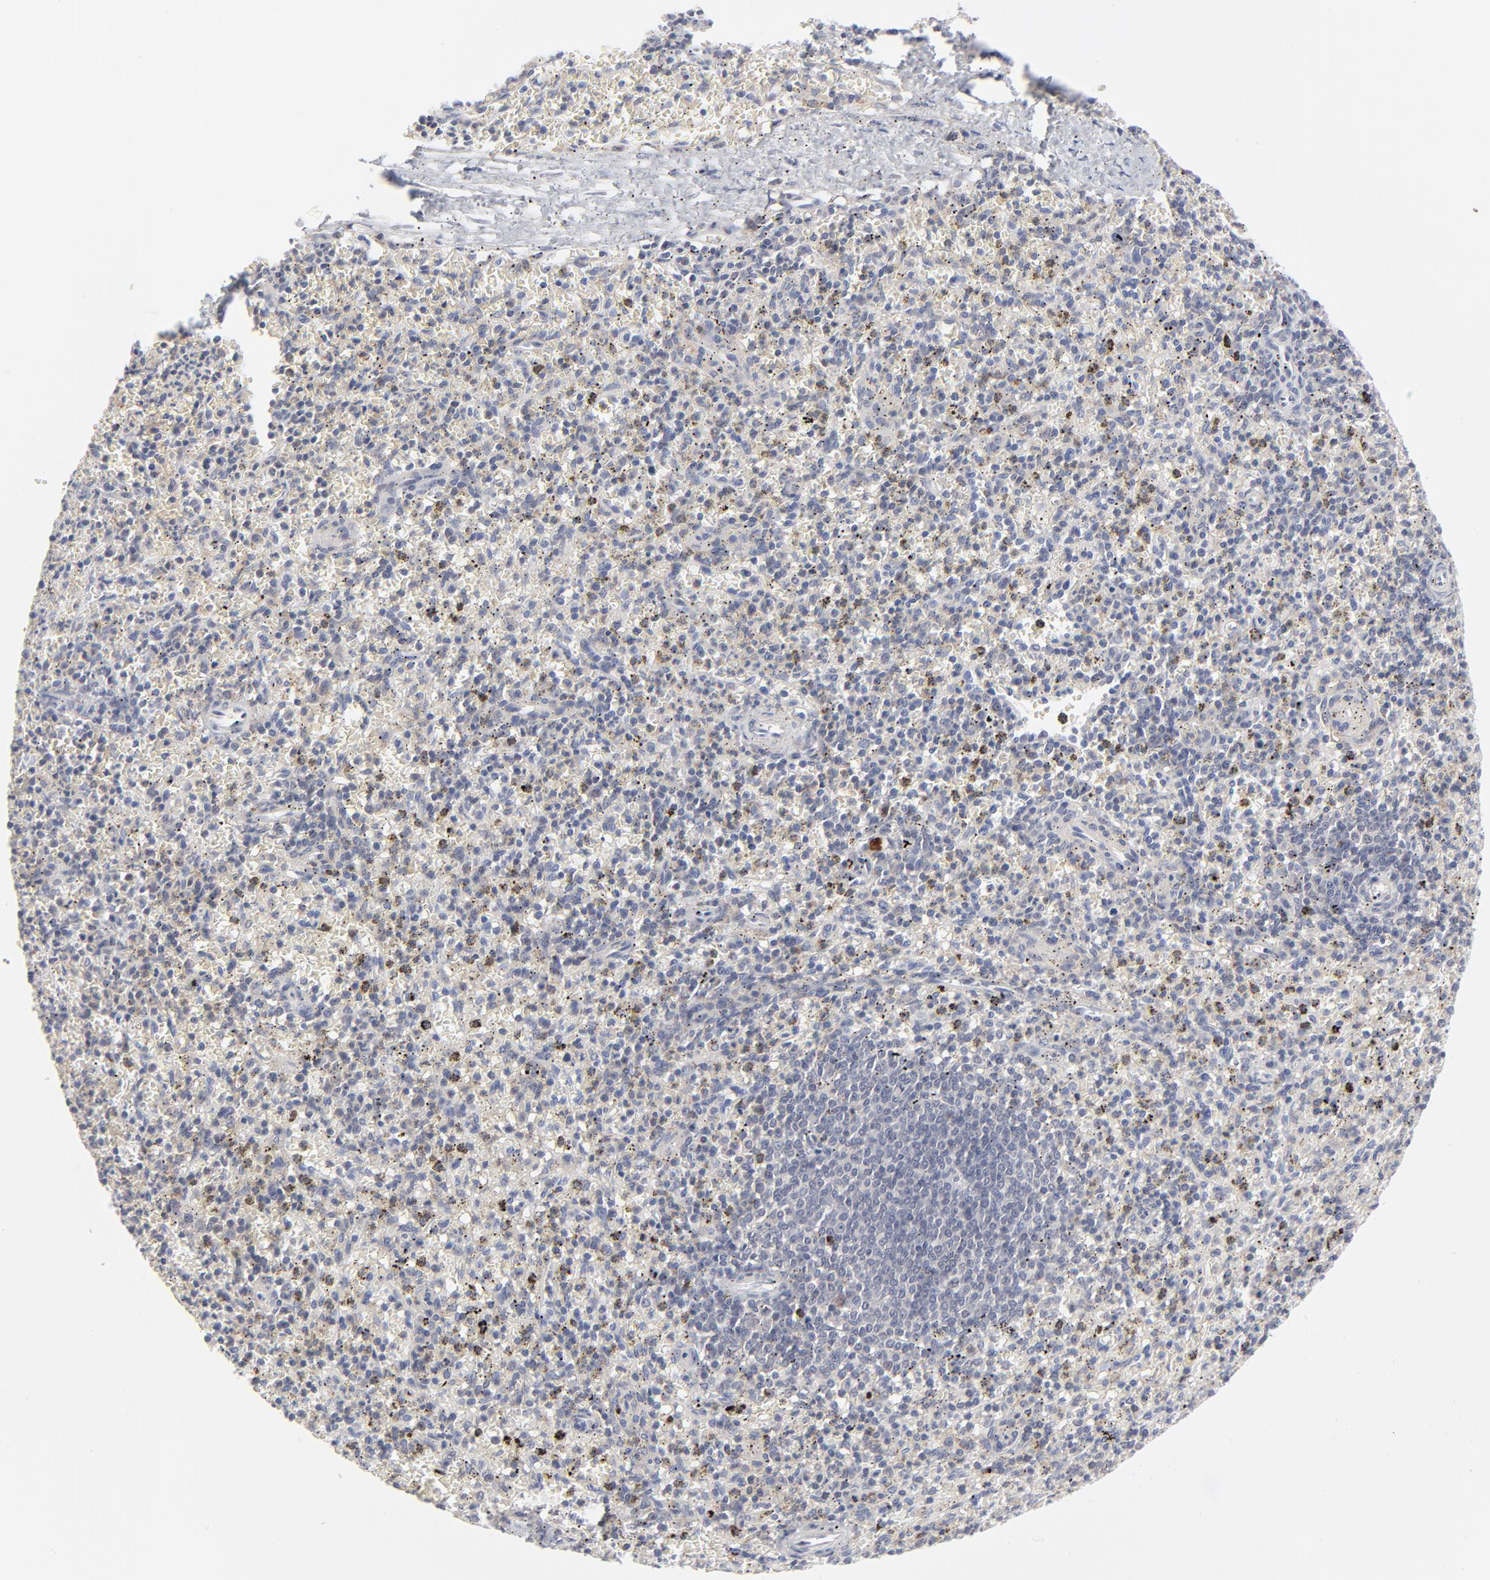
{"staining": {"intensity": "negative", "quantity": "none", "location": "none"}, "tissue": "spleen", "cell_type": "Cells in red pulp", "image_type": "normal", "snomed": [{"axis": "morphology", "description": "Normal tissue, NOS"}, {"axis": "topography", "description": "Spleen"}], "caption": "Normal spleen was stained to show a protein in brown. There is no significant positivity in cells in red pulp. (Brightfield microscopy of DAB (3,3'-diaminobenzidine) IHC at high magnification).", "gene": "AURKA", "patient": {"sex": "male", "age": 72}}